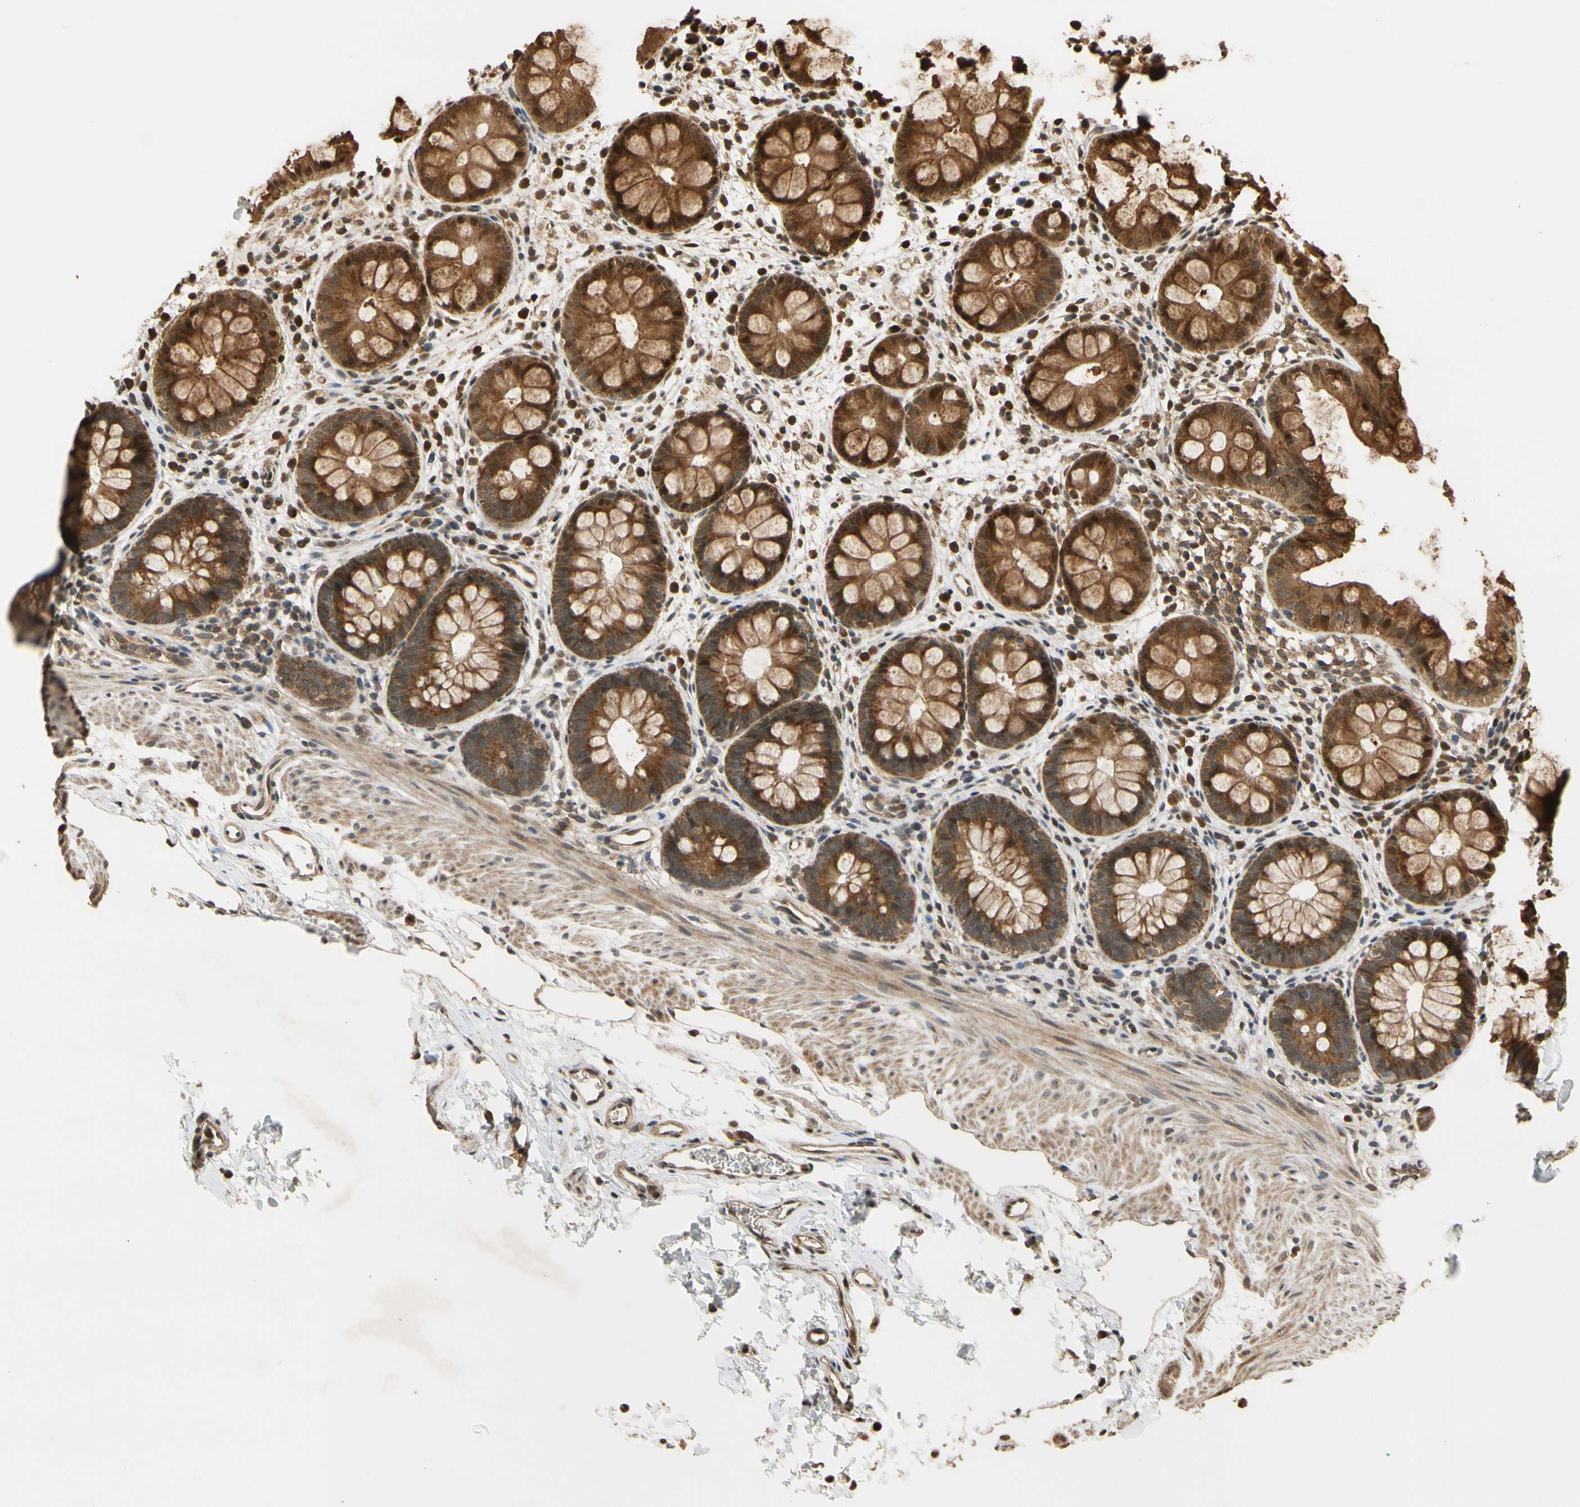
{"staining": {"intensity": "strong", "quantity": ">75%", "location": "cytoplasmic/membranous"}, "tissue": "rectum", "cell_type": "Glandular cells", "image_type": "normal", "snomed": [{"axis": "morphology", "description": "Normal tissue, NOS"}, {"axis": "topography", "description": "Rectum"}], "caption": "A high-resolution image shows IHC staining of benign rectum, which displays strong cytoplasmic/membranous positivity in about >75% of glandular cells.", "gene": "TMEM230", "patient": {"sex": "female", "age": 24}}